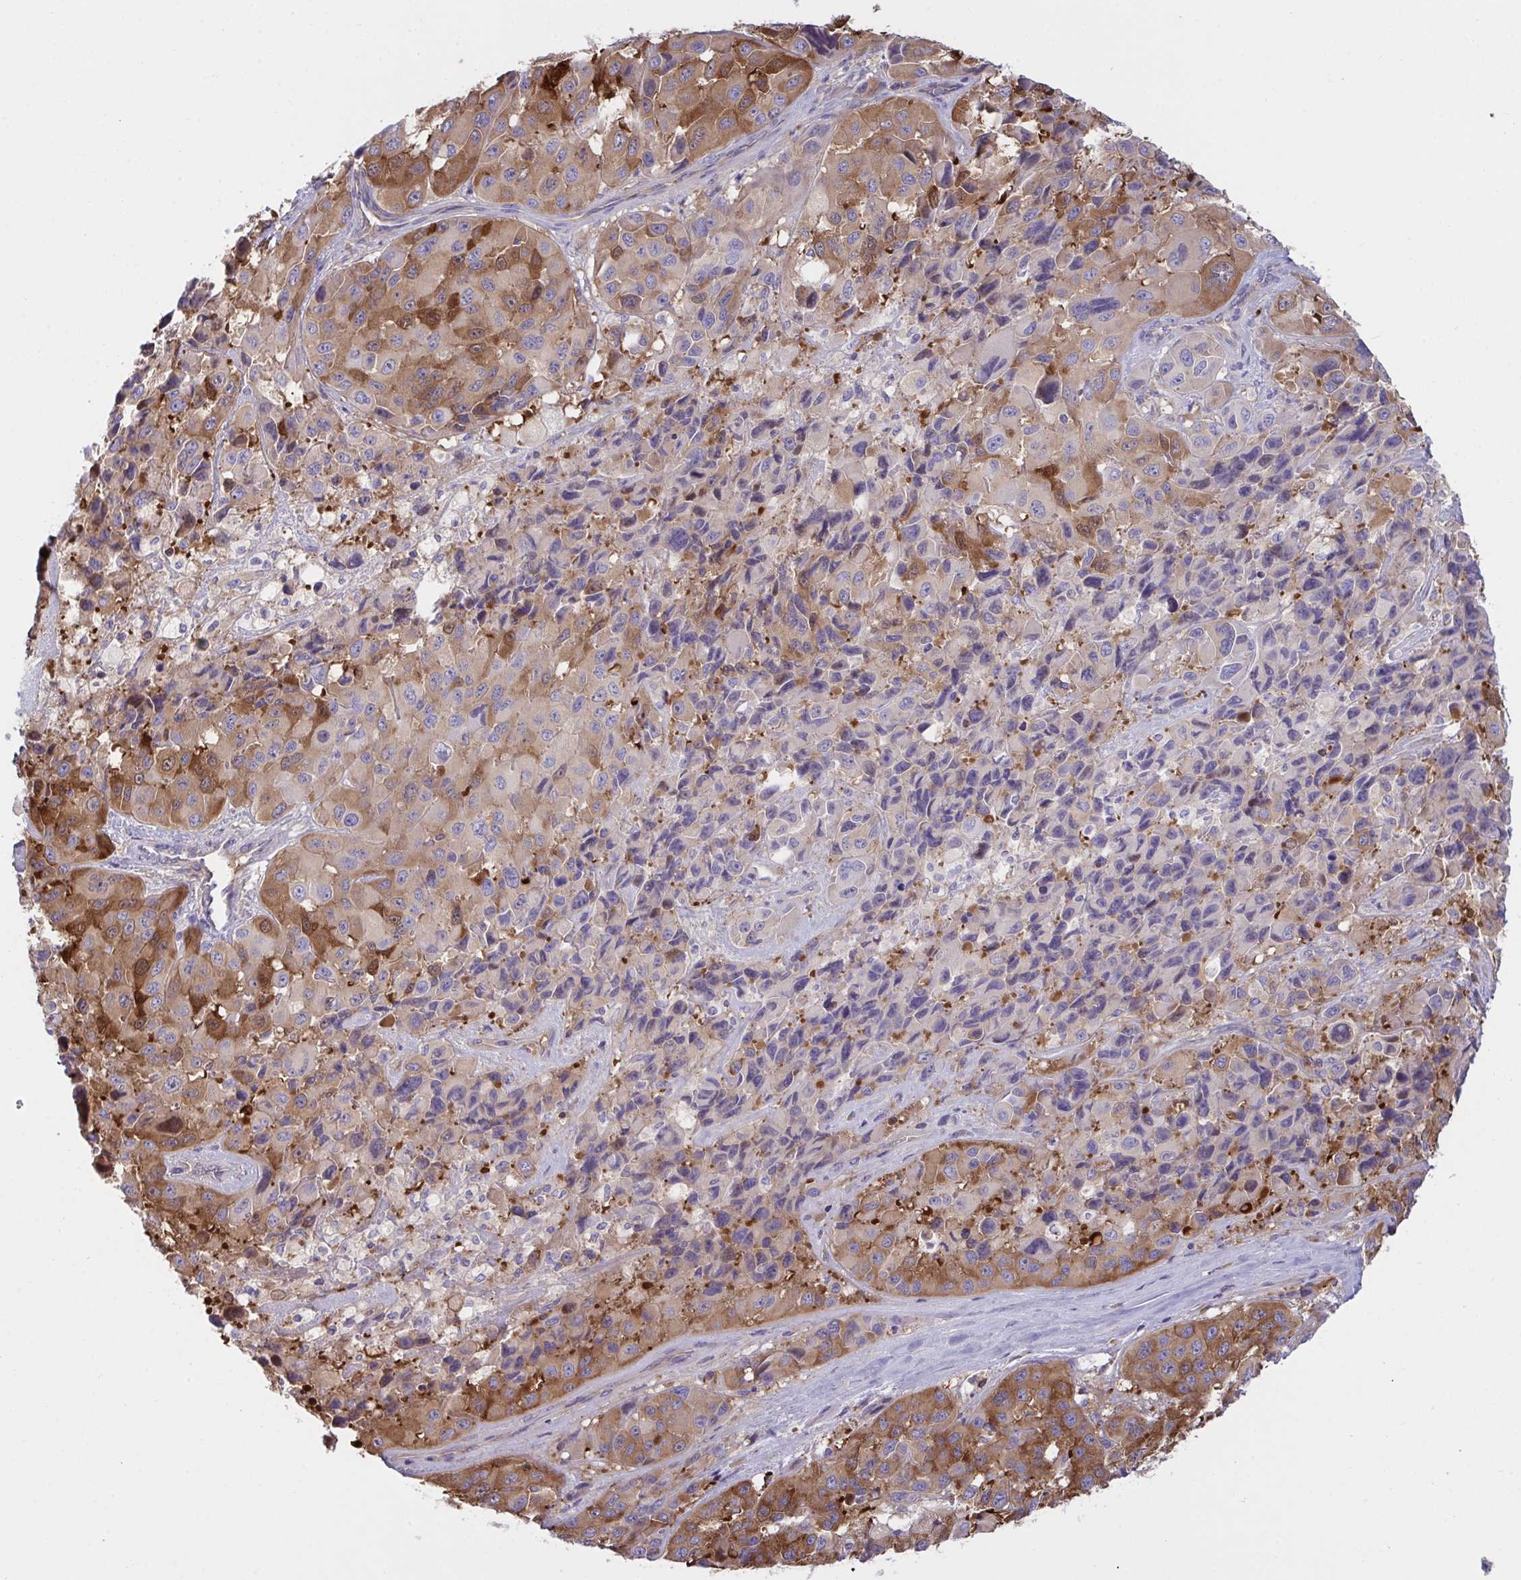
{"staining": {"intensity": "moderate", "quantity": "25%-75%", "location": "cytoplasmic/membranous"}, "tissue": "melanoma", "cell_type": "Tumor cells", "image_type": "cancer", "snomed": [{"axis": "morphology", "description": "Malignant melanoma, Metastatic site"}, {"axis": "topography", "description": "Lymph node"}], "caption": "DAB (3,3'-diaminobenzidine) immunohistochemical staining of human melanoma exhibits moderate cytoplasmic/membranous protein expression in about 25%-75% of tumor cells. (Brightfield microscopy of DAB IHC at high magnification).", "gene": "TSC22D3", "patient": {"sex": "female", "age": 65}}